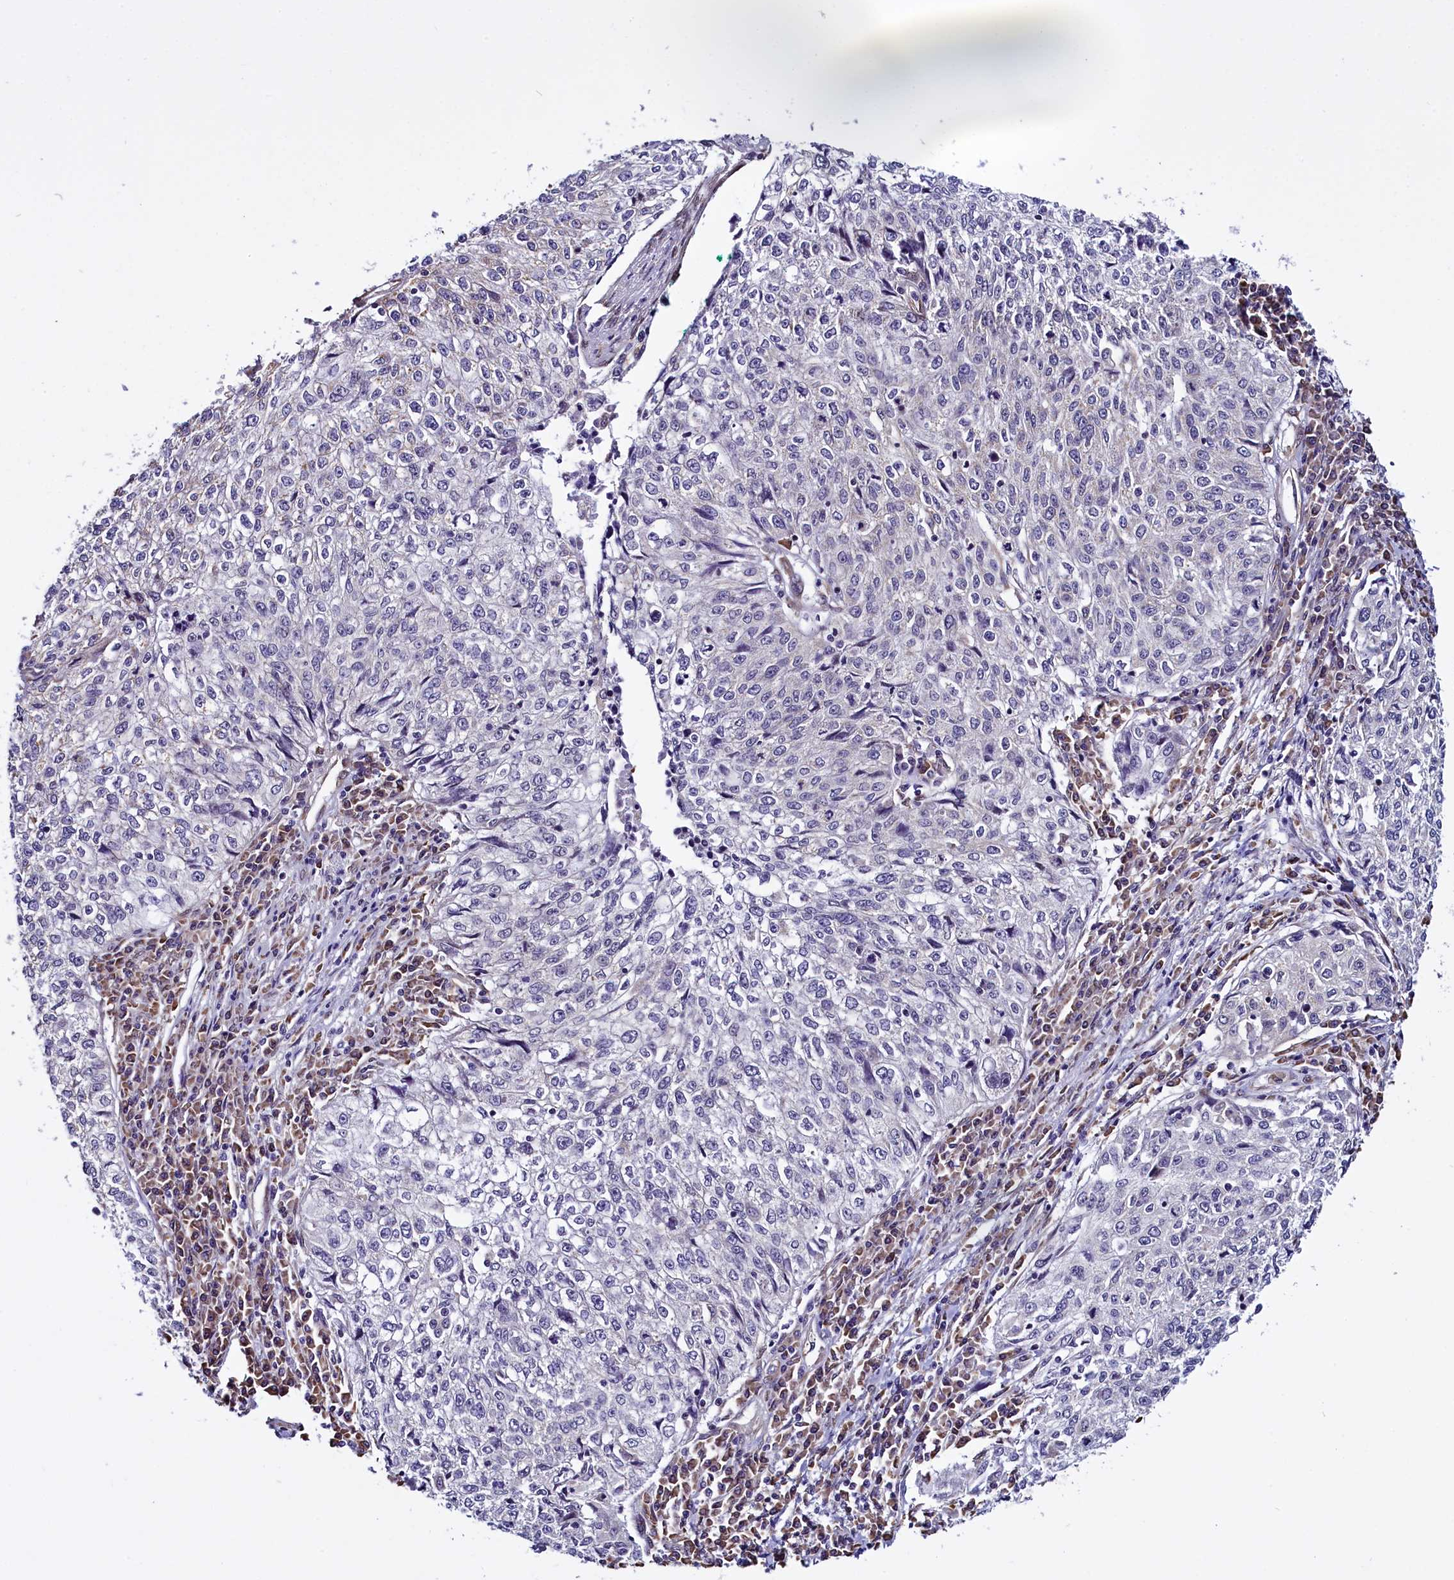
{"staining": {"intensity": "negative", "quantity": "none", "location": "none"}, "tissue": "cervical cancer", "cell_type": "Tumor cells", "image_type": "cancer", "snomed": [{"axis": "morphology", "description": "Squamous cell carcinoma, NOS"}, {"axis": "topography", "description": "Cervix"}], "caption": "Cervical cancer was stained to show a protein in brown. There is no significant positivity in tumor cells.", "gene": "UACA", "patient": {"sex": "female", "age": 57}}